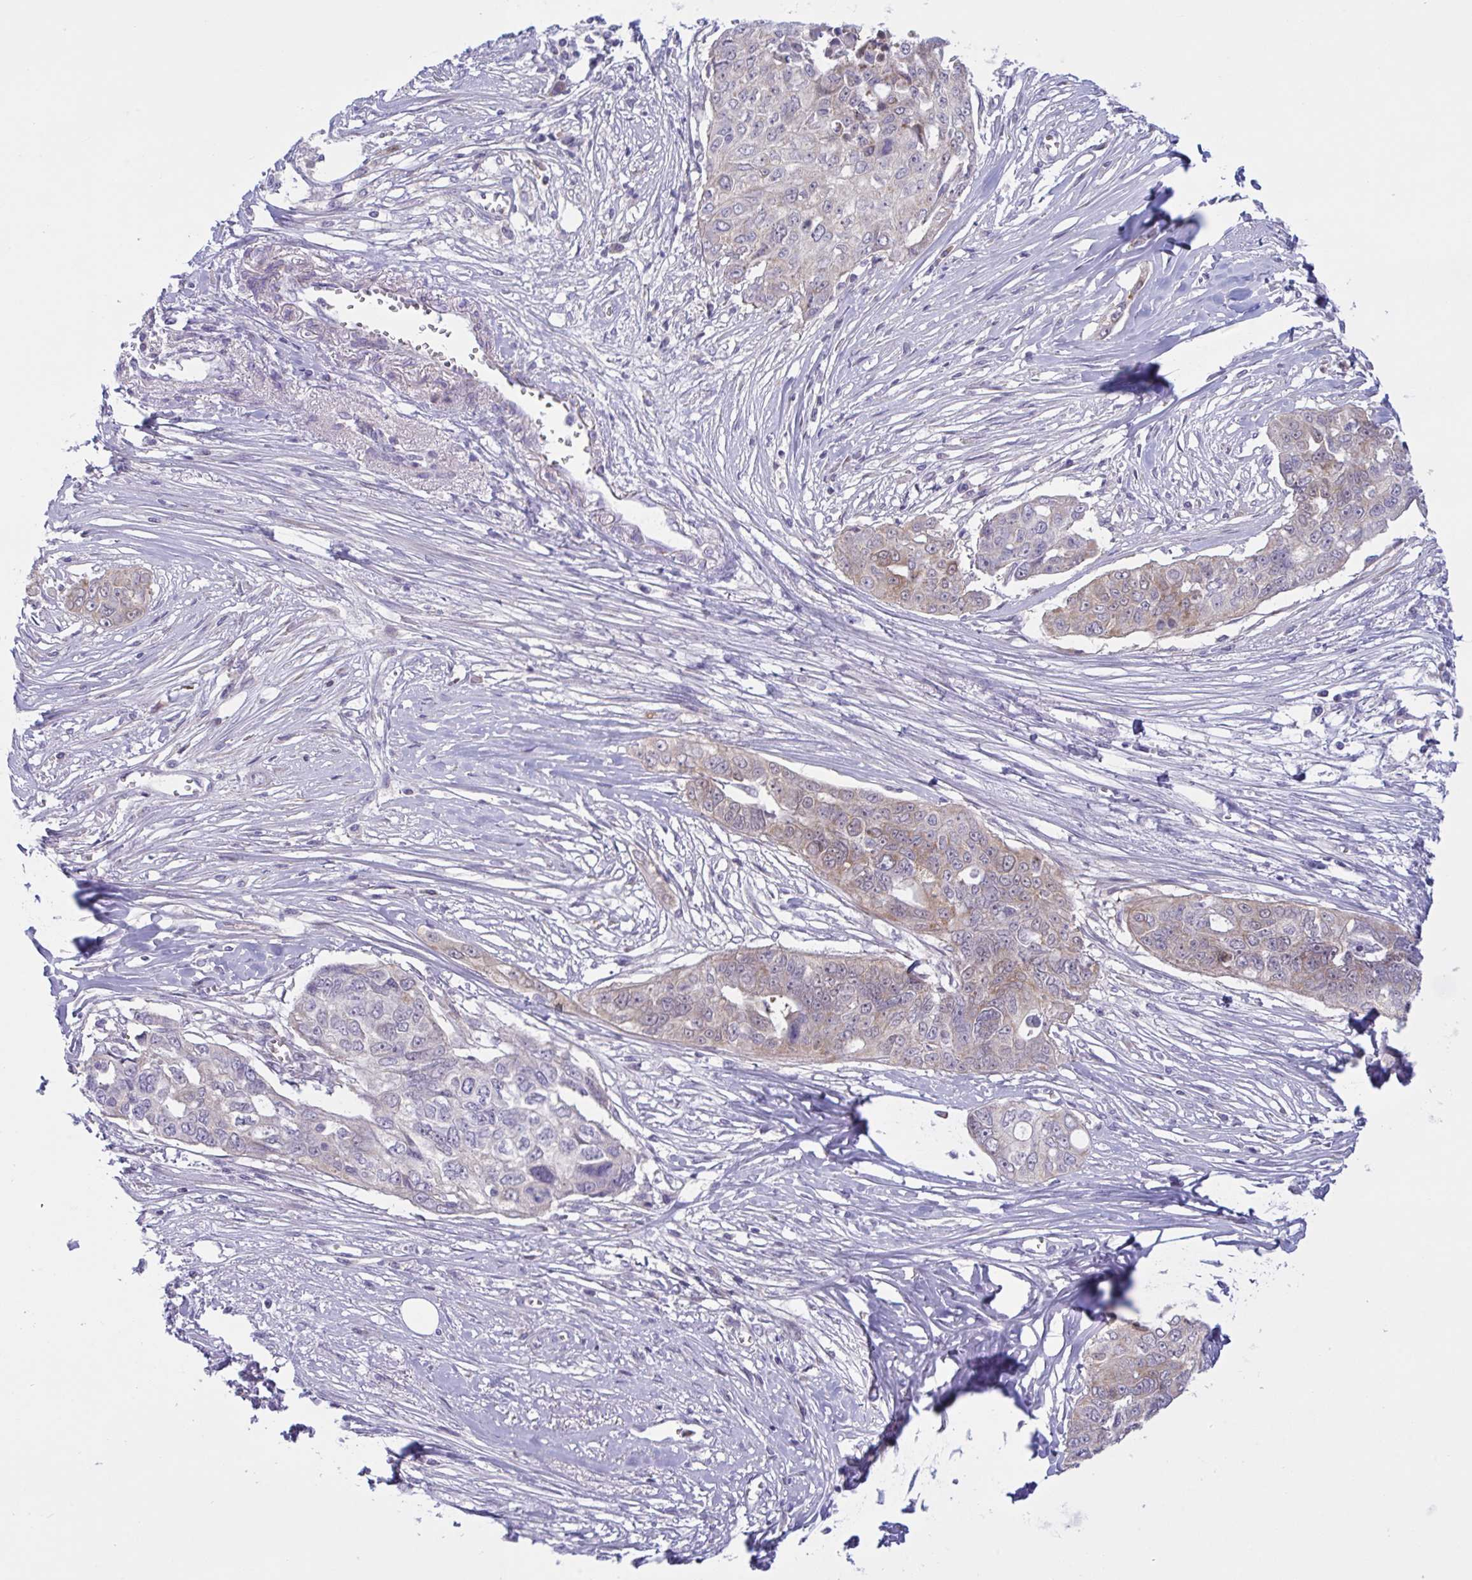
{"staining": {"intensity": "moderate", "quantity": "<25%", "location": "cytoplasmic/membranous"}, "tissue": "ovarian cancer", "cell_type": "Tumor cells", "image_type": "cancer", "snomed": [{"axis": "morphology", "description": "Carcinoma, endometroid"}, {"axis": "topography", "description": "Ovary"}], "caption": "Moderate cytoplasmic/membranous protein staining is appreciated in about <25% of tumor cells in ovarian cancer. (Stains: DAB (3,3'-diaminobenzidine) in brown, nuclei in blue, Microscopy: brightfield microscopy at high magnification).", "gene": "VWC2", "patient": {"sex": "female", "age": 70}}